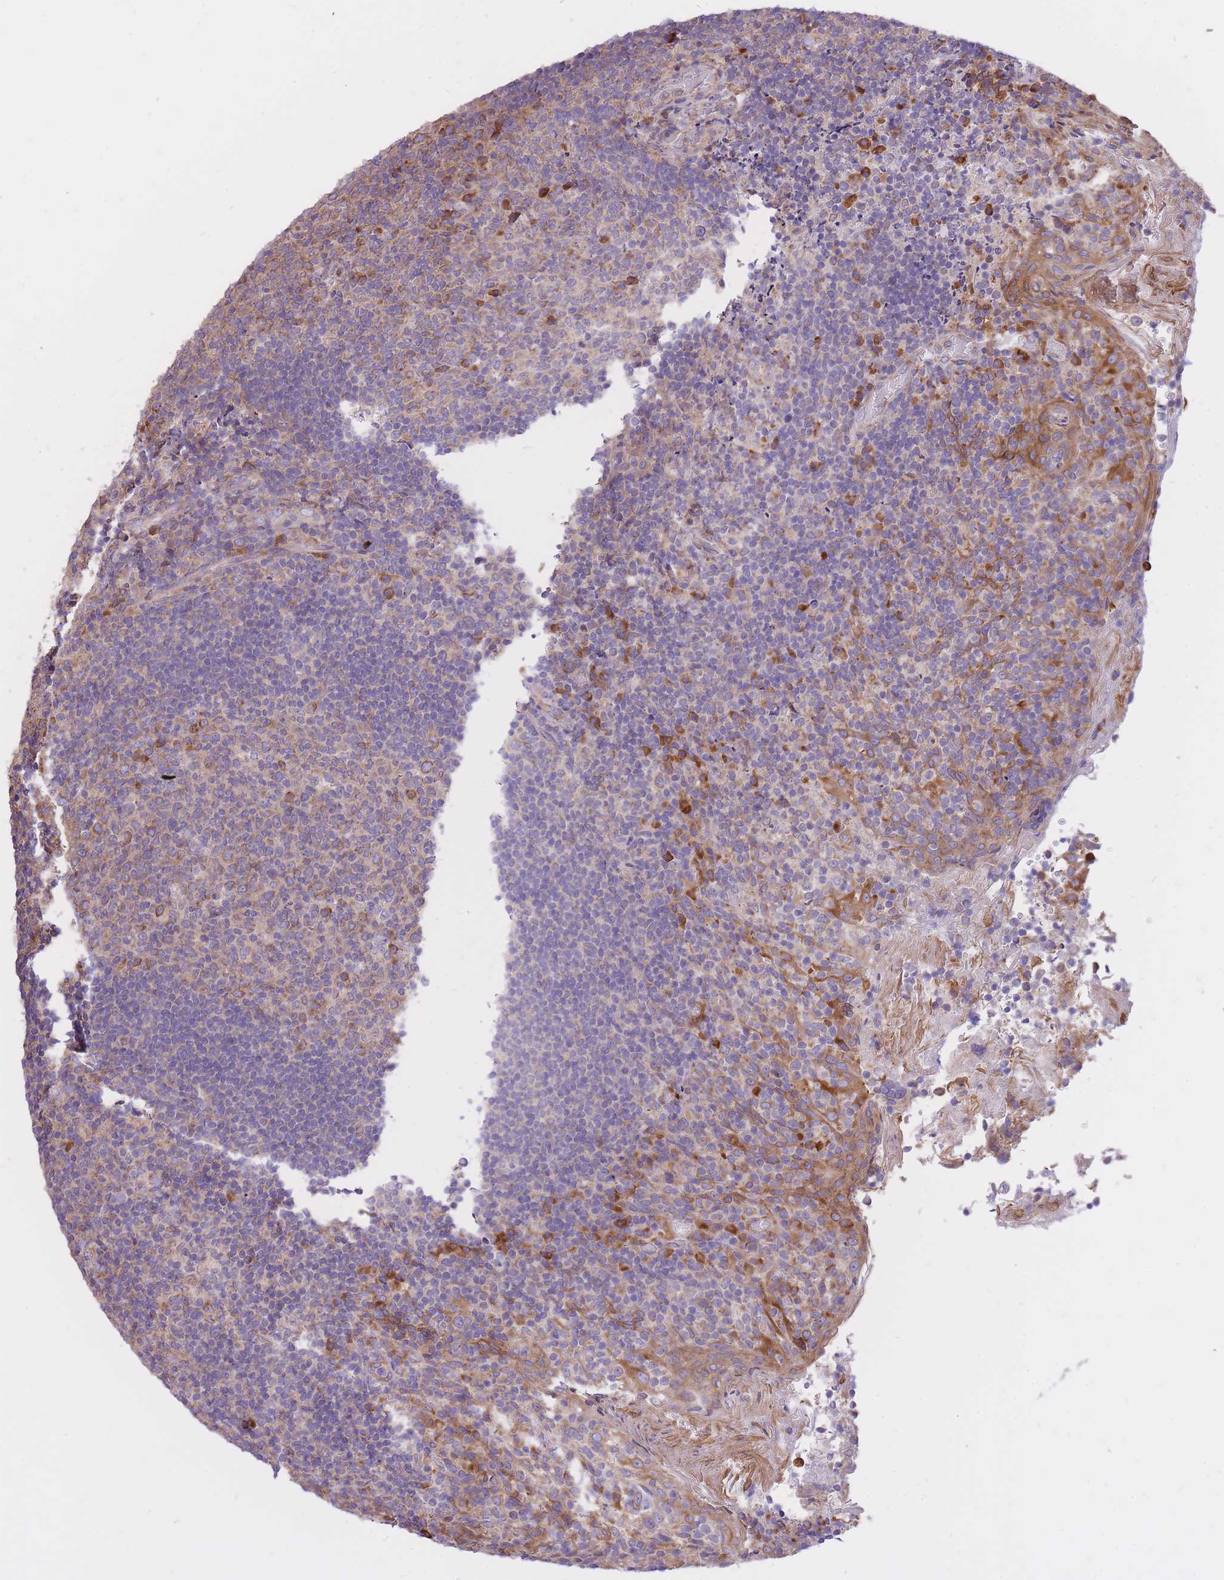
{"staining": {"intensity": "moderate", "quantity": "<25%", "location": "cytoplasmic/membranous"}, "tissue": "tonsil", "cell_type": "Germinal center cells", "image_type": "normal", "snomed": [{"axis": "morphology", "description": "Normal tissue, NOS"}, {"axis": "topography", "description": "Tonsil"}], "caption": "DAB (3,3'-diaminobenzidine) immunohistochemical staining of normal human tonsil exhibits moderate cytoplasmic/membranous protein staining in approximately <25% of germinal center cells.", "gene": "GBP7", "patient": {"sex": "female", "age": 10}}